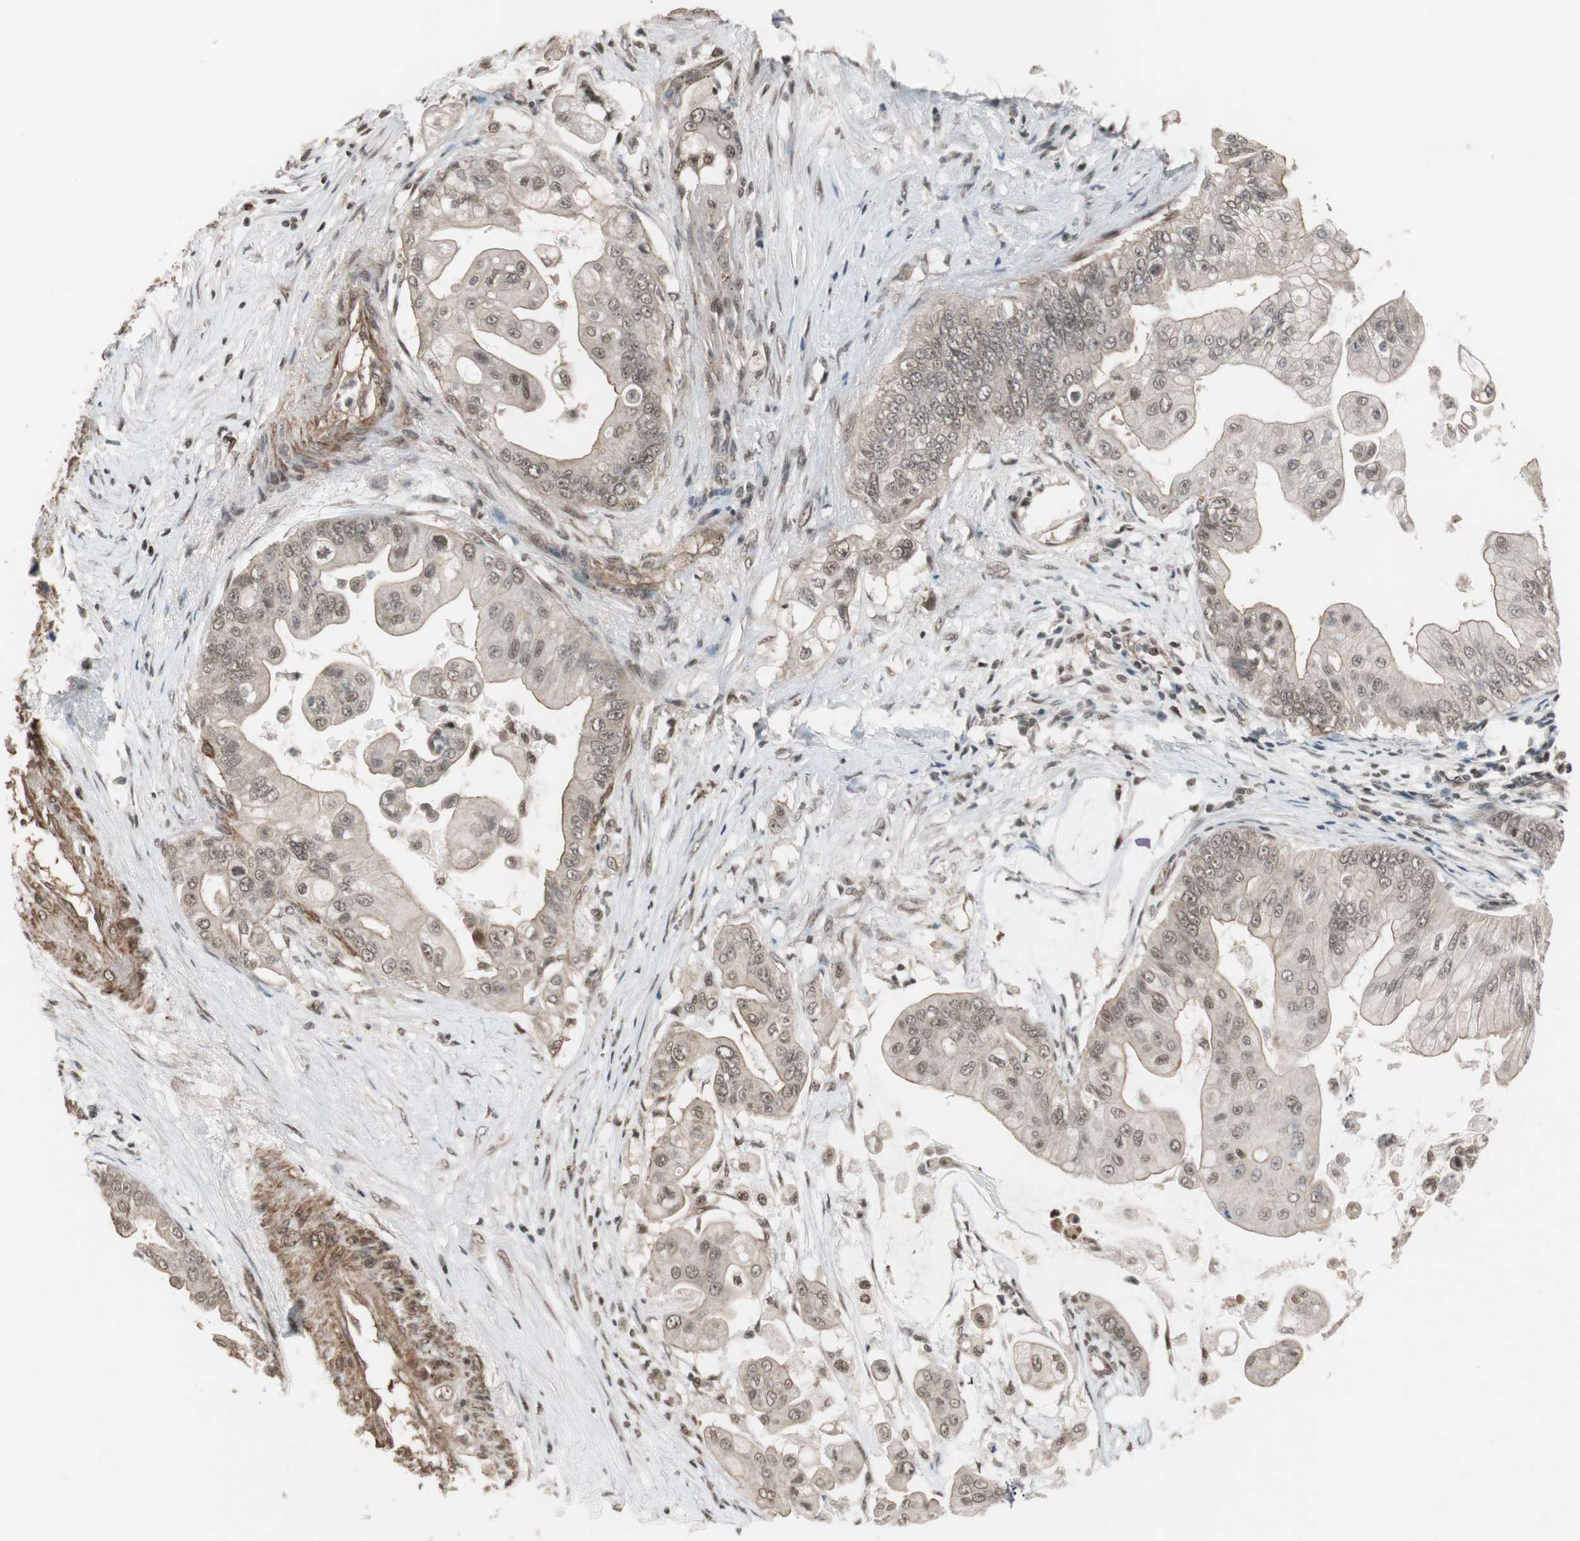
{"staining": {"intensity": "weak", "quantity": "25%-75%", "location": "cytoplasmic/membranous,nuclear"}, "tissue": "pancreatic cancer", "cell_type": "Tumor cells", "image_type": "cancer", "snomed": [{"axis": "morphology", "description": "Adenocarcinoma, NOS"}, {"axis": "topography", "description": "Pancreas"}], "caption": "Immunohistochemical staining of human pancreatic cancer demonstrates low levels of weak cytoplasmic/membranous and nuclear staining in about 25%-75% of tumor cells. The staining was performed using DAB (3,3'-diaminobenzidine) to visualize the protein expression in brown, while the nuclei were stained in blue with hematoxylin (Magnification: 20x).", "gene": "DRAP1", "patient": {"sex": "female", "age": 75}}